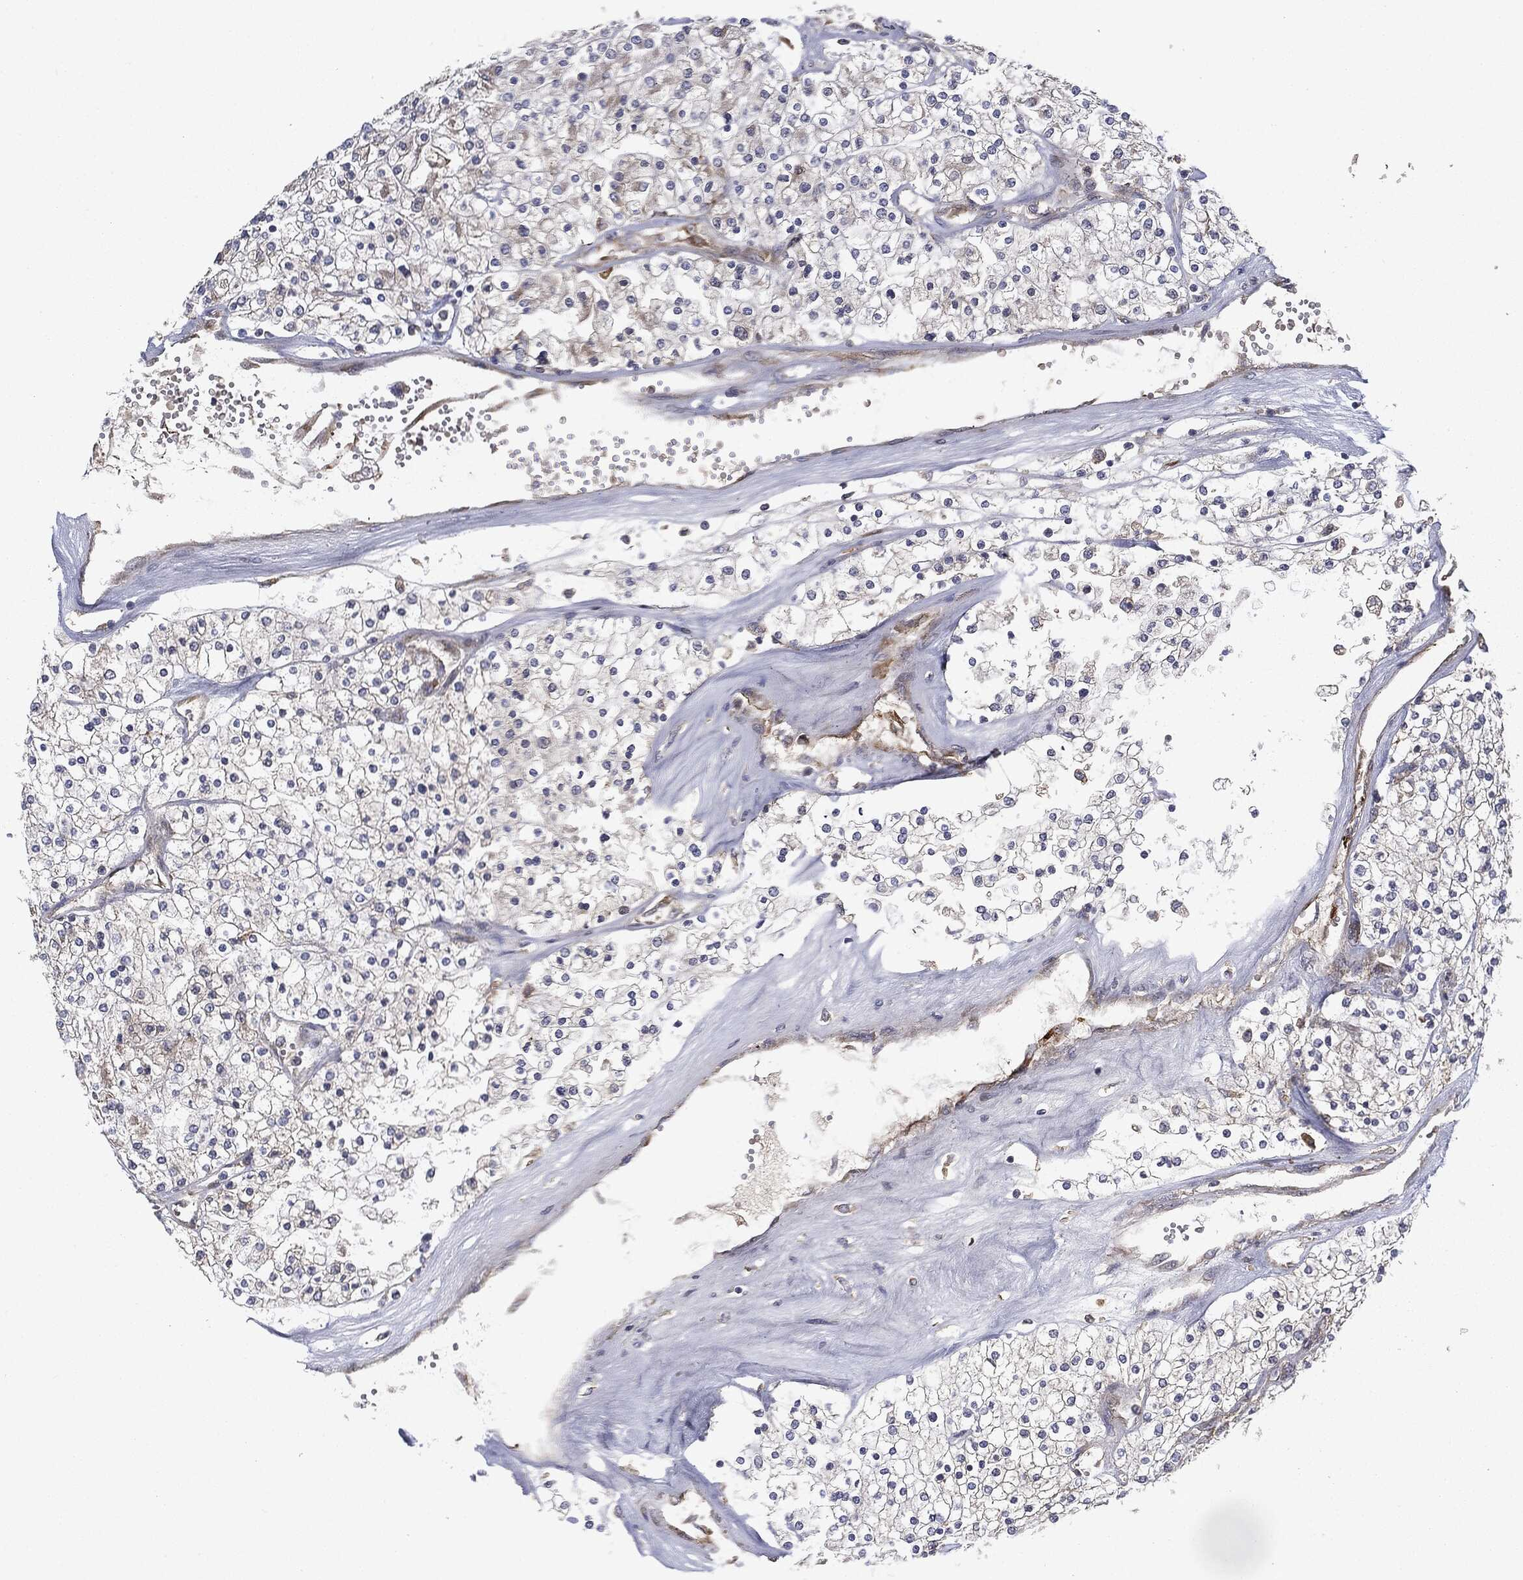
{"staining": {"intensity": "negative", "quantity": "none", "location": "none"}, "tissue": "renal cancer", "cell_type": "Tumor cells", "image_type": "cancer", "snomed": [{"axis": "morphology", "description": "Adenocarcinoma, NOS"}, {"axis": "topography", "description": "Kidney"}], "caption": "Immunohistochemistry (IHC) photomicrograph of adenocarcinoma (renal) stained for a protein (brown), which reveals no staining in tumor cells.", "gene": "EIF2AK2", "patient": {"sex": "male", "age": 80}}